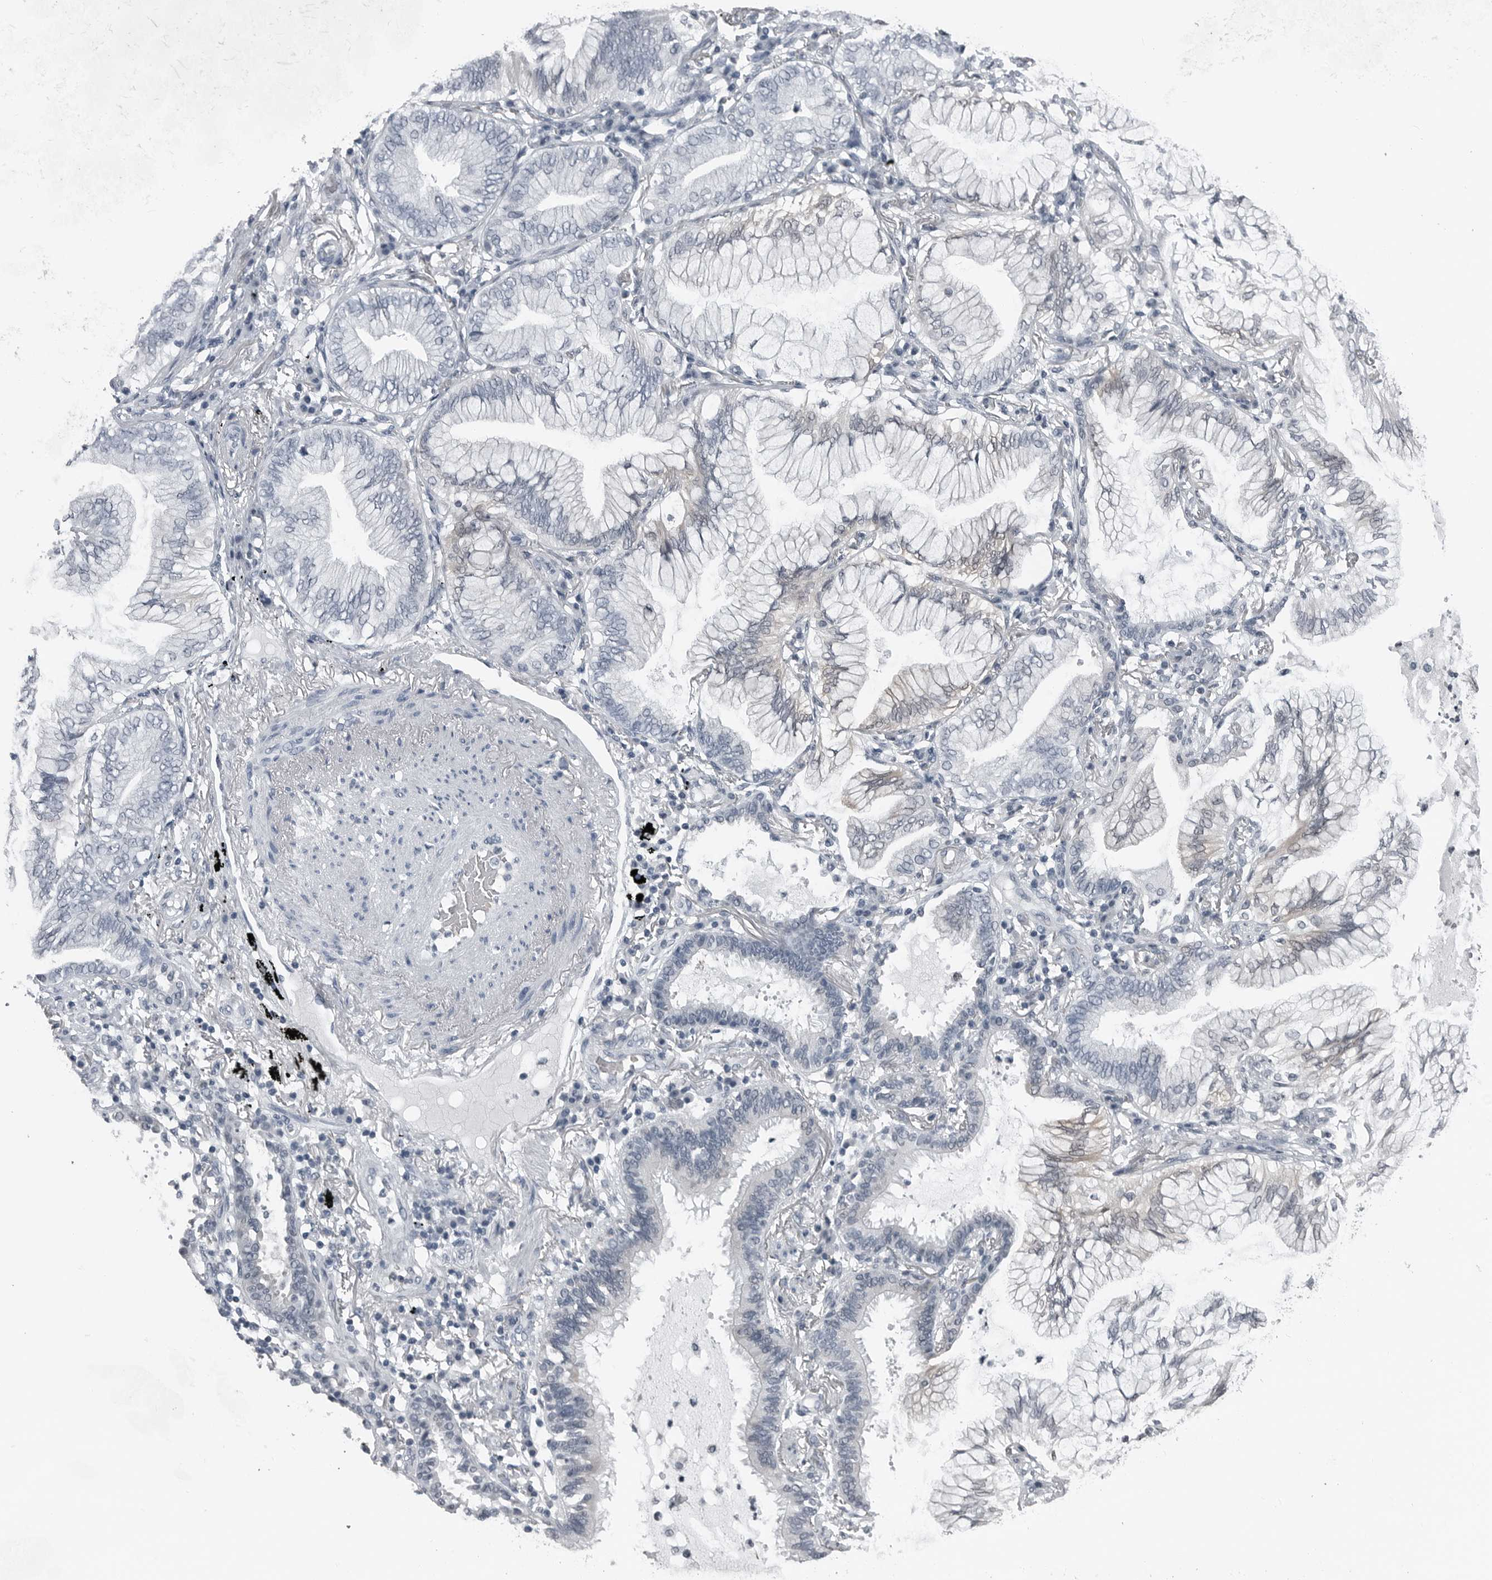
{"staining": {"intensity": "moderate", "quantity": "<25%", "location": "cytoplasmic/membranous"}, "tissue": "lung cancer", "cell_type": "Tumor cells", "image_type": "cancer", "snomed": [{"axis": "morphology", "description": "Adenocarcinoma, NOS"}, {"axis": "topography", "description": "Lung"}], "caption": "Immunohistochemistry histopathology image of lung adenocarcinoma stained for a protein (brown), which shows low levels of moderate cytoplasmic/membranous positivity in approximately <25% of tumor cells.", "gene": "SPINK1", "patient": {"sex": "female", "age": 70}}